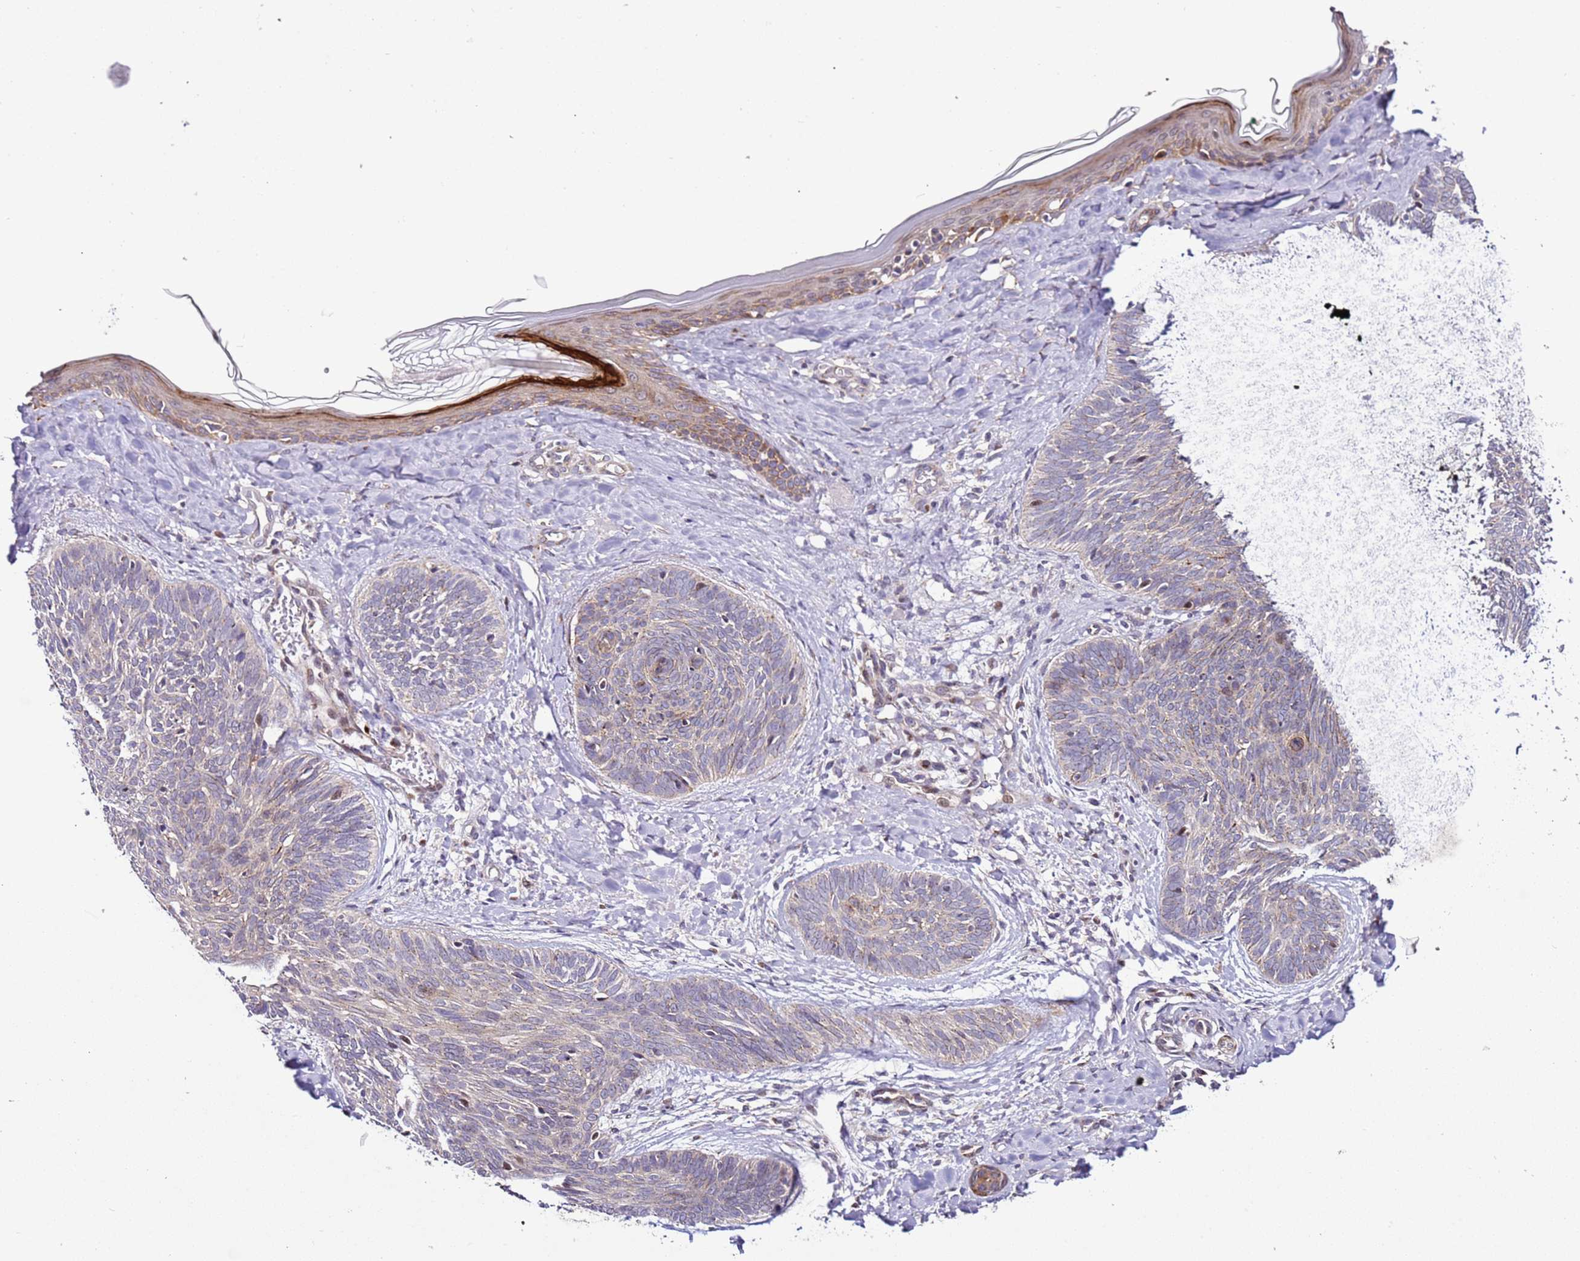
{"staining": {"intensity": "negative", "quantity": "none", "location": "none"}, "tissue": "skin cancer", "cell_type": "Tumor cells", "image_type": "cancer", "snomed": [{"axis": "morphology", "description": "Basal cell carcinoma"}, {"axis": "topography", "description": "Skin"}], "caption": "There is no significant positivity in tumor cells of skin cancer (basal cell carcinoma). (DAB immunohistochemistry, high magnification).", "gene": "PVRIG", "patient": {"sex": "female", "age": 81}}